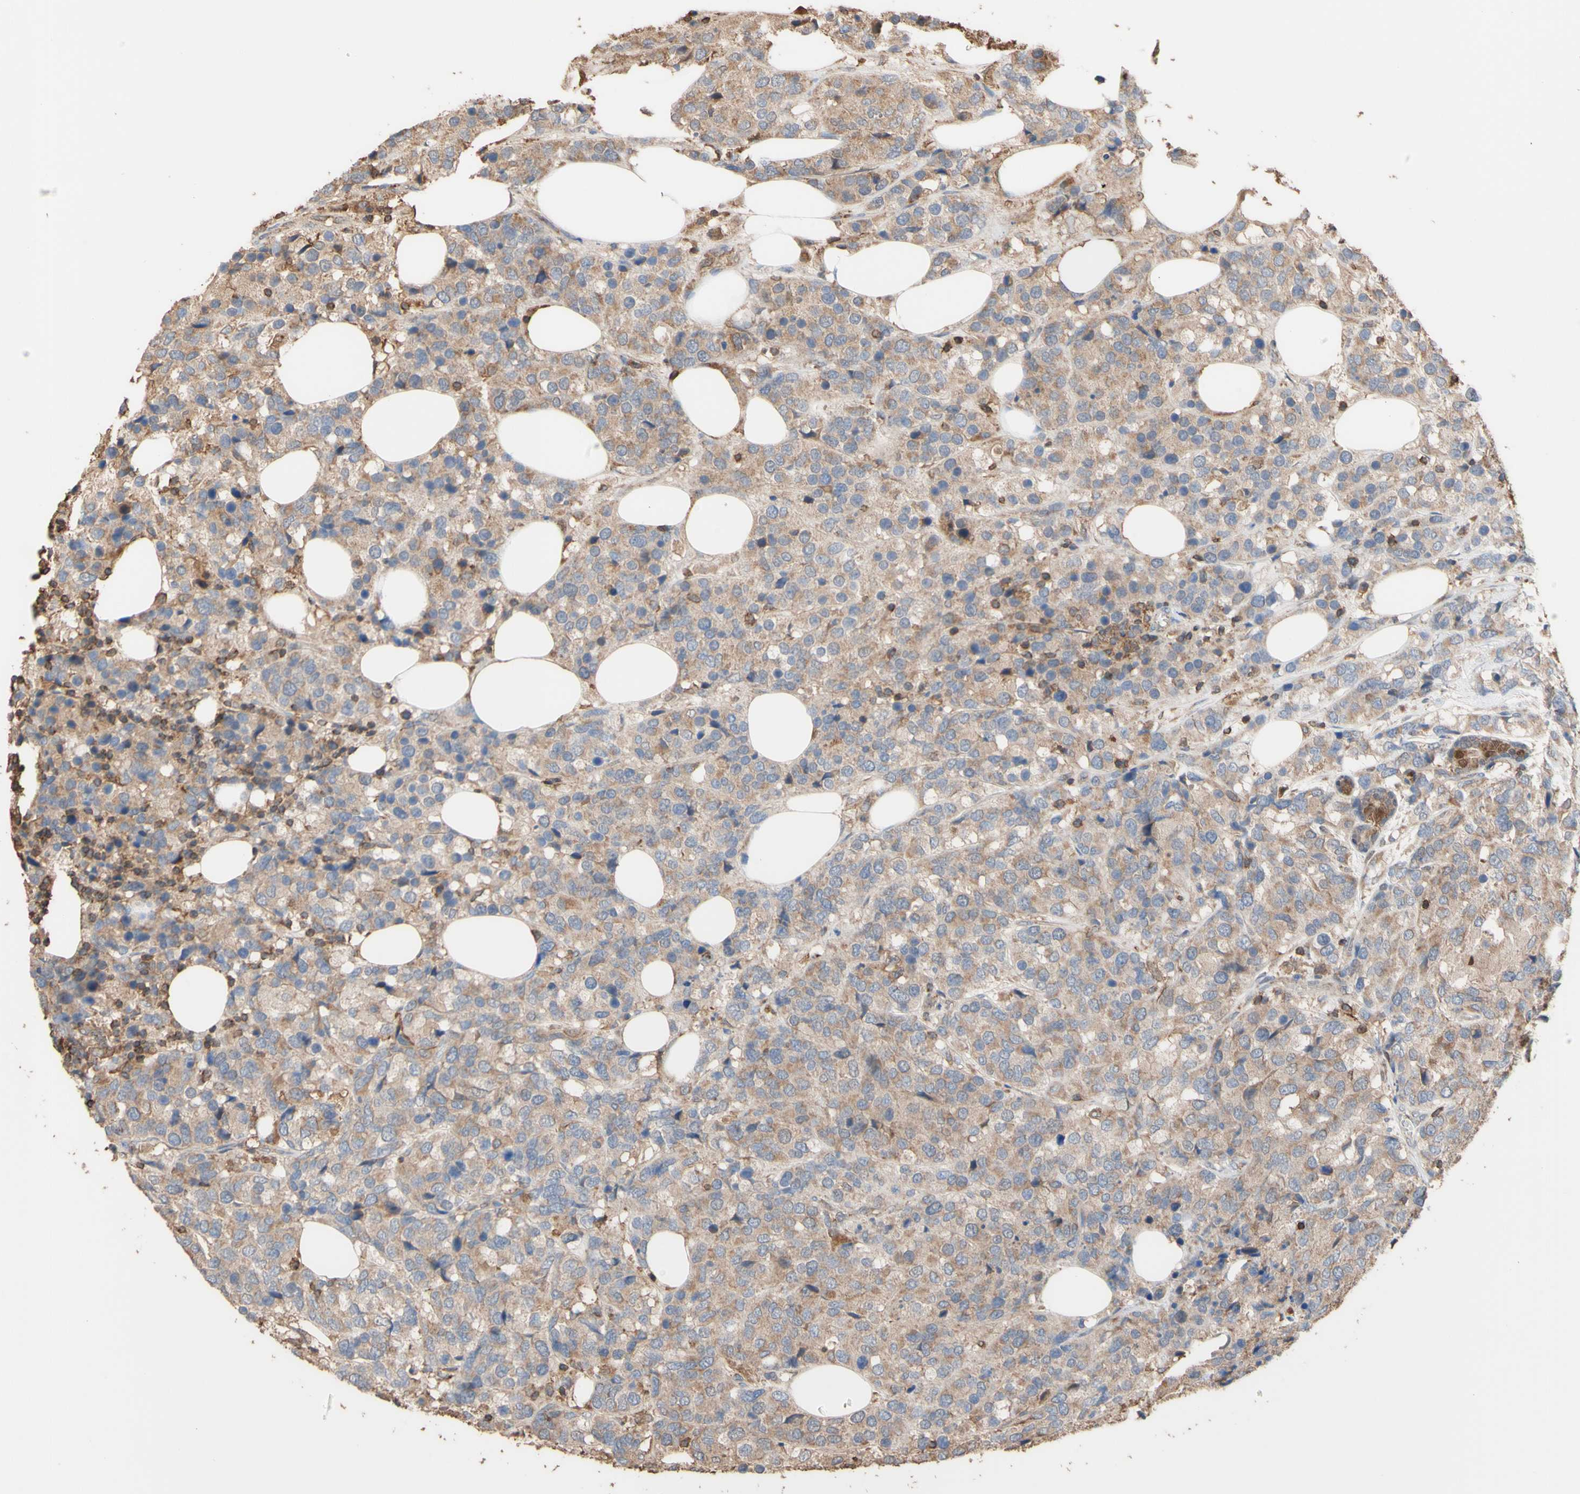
{"staining": {"intensity": "weak", "quantity": ">75%", "location": "cytoplasmic/membranous"}, "tissue": "breast cancer", "cell_type": "Tumor cells", "image_type": "cancer", "snomed": [{"axis": "morphology", "description": "Lobular carcinoma"}, {"axis": "topography", "description": "Breast"}], "caption": "Immunohistochemistry of breast cancer displays low levels of weak cytoplasmic/membranous staining in about >75% of tumor cells.", "gene": "ALDH9A1", "patient": {"sex": "female", "age": 59}}